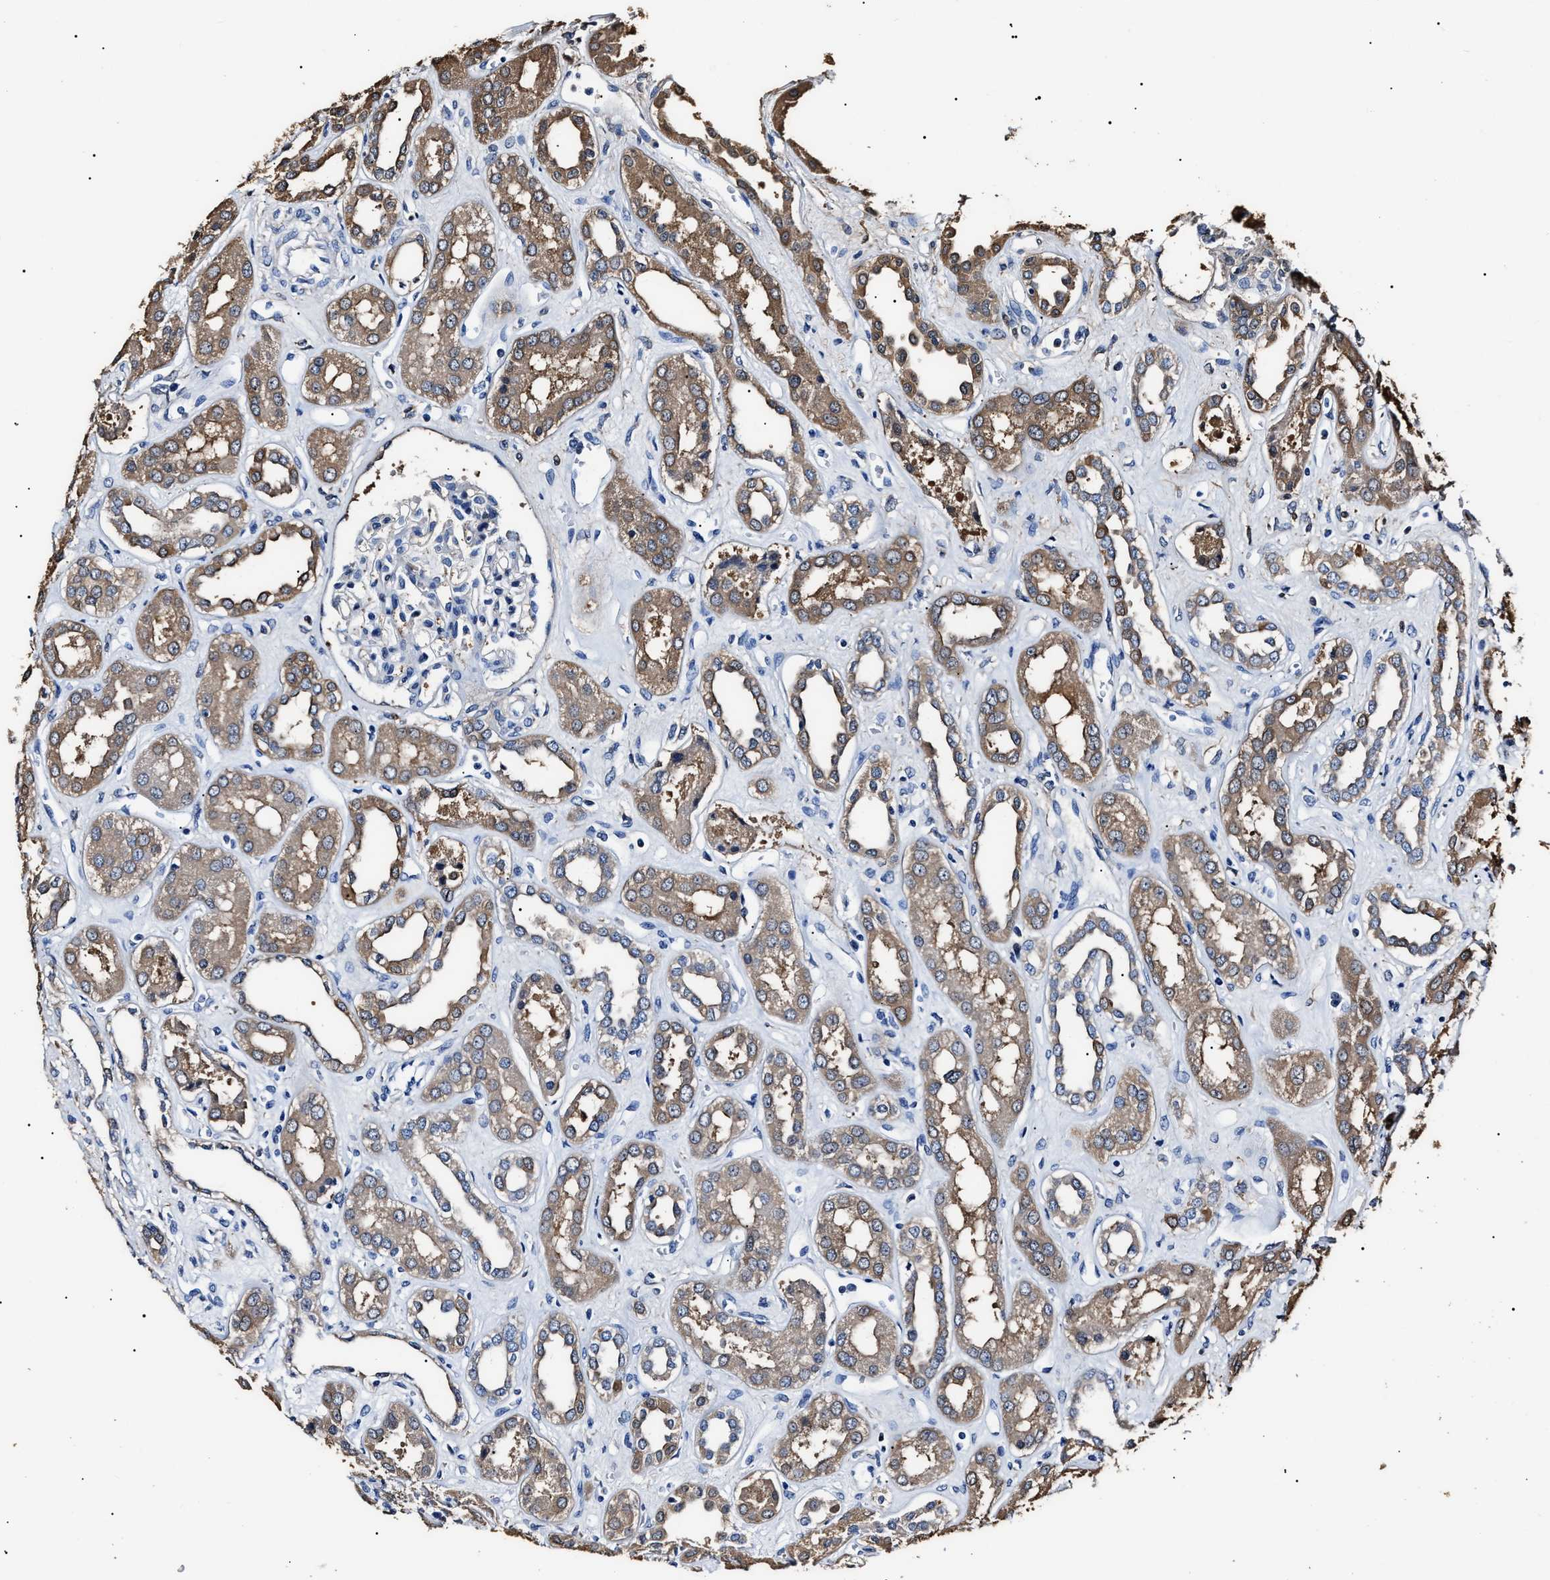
{"staining": {"intensity": "negative", "quantity": "none", "location": "none"}, "tissue": "kidney", "cell_type": "Cells in glomeruli", "image_type": "normal", "snomed": [{"axis": "morphology", "description": "Normal tissue, NOS"}, {"axis": "topography", "description": "Kidney"}], "caption": "This is an IHC histopathology image of unremarkable human kidney. There is no staining in cells in glomeruli.", "gene": "ALDH1A1", "patient": {"sex": "male", "age": 59}}